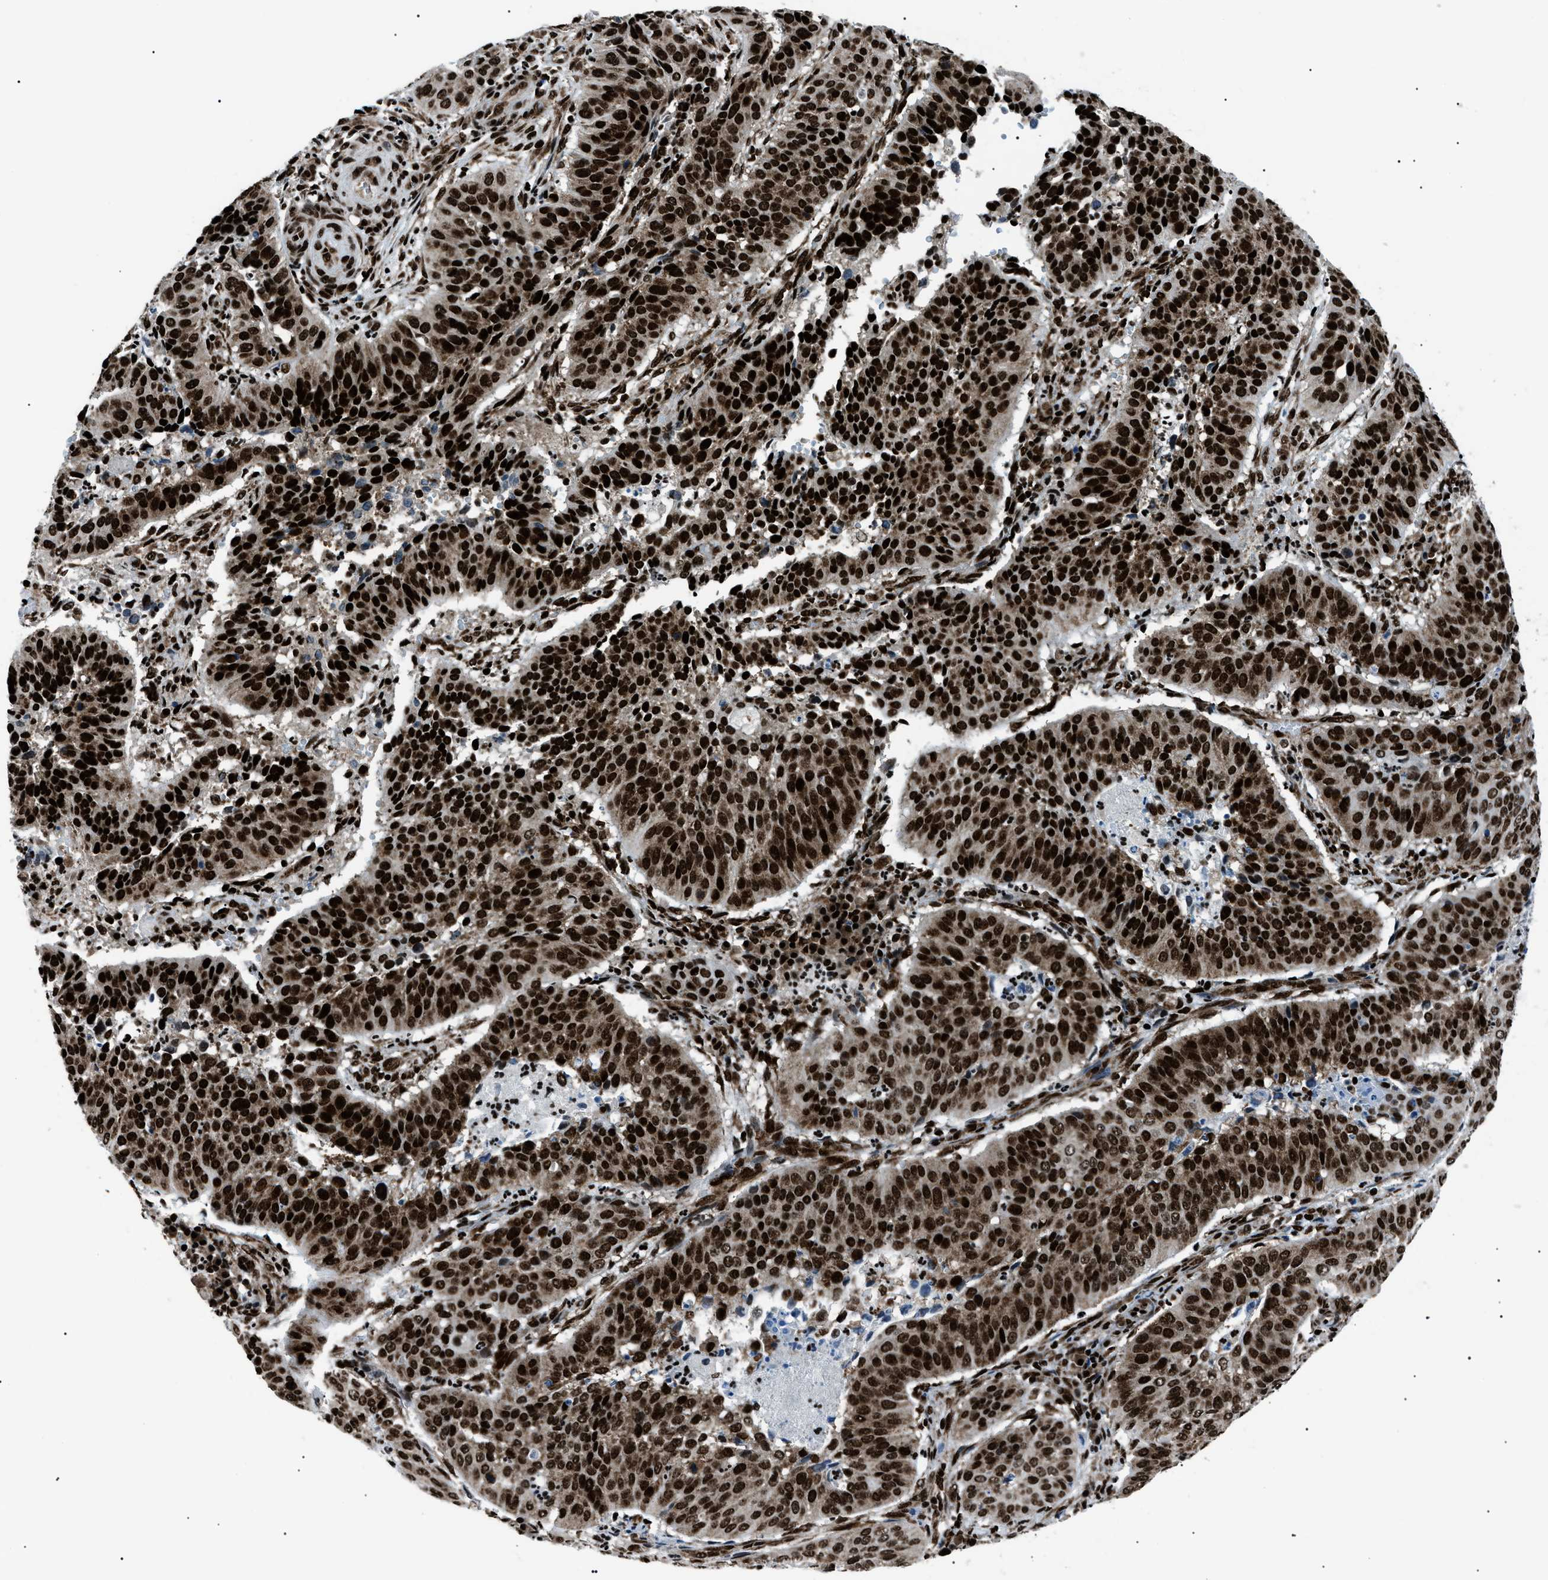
{"staining": {"intensity": "strong", "quantity": ">75%", "location": "nuclear"}, "tissue": "cervical cancer", "cell_type": "Tumor cells", "image_type": "cancer", "snomed": [{"axis": "morphology", "description": "Normal tissue, NOS"}, {"axis": "morphology", "description": "Squamous cell carcinoma, NOS"}, {"axis": "topography", "description": "Cervix"}], "caption": "Immunohistochemical staining of human squamous cell carcinoma (cervical) reveals high levels of strong nuclear protein expression in about >75% of tumor cells.", "gene": "HNRNPK", "patient": {"sex": "female", "age": 39}}